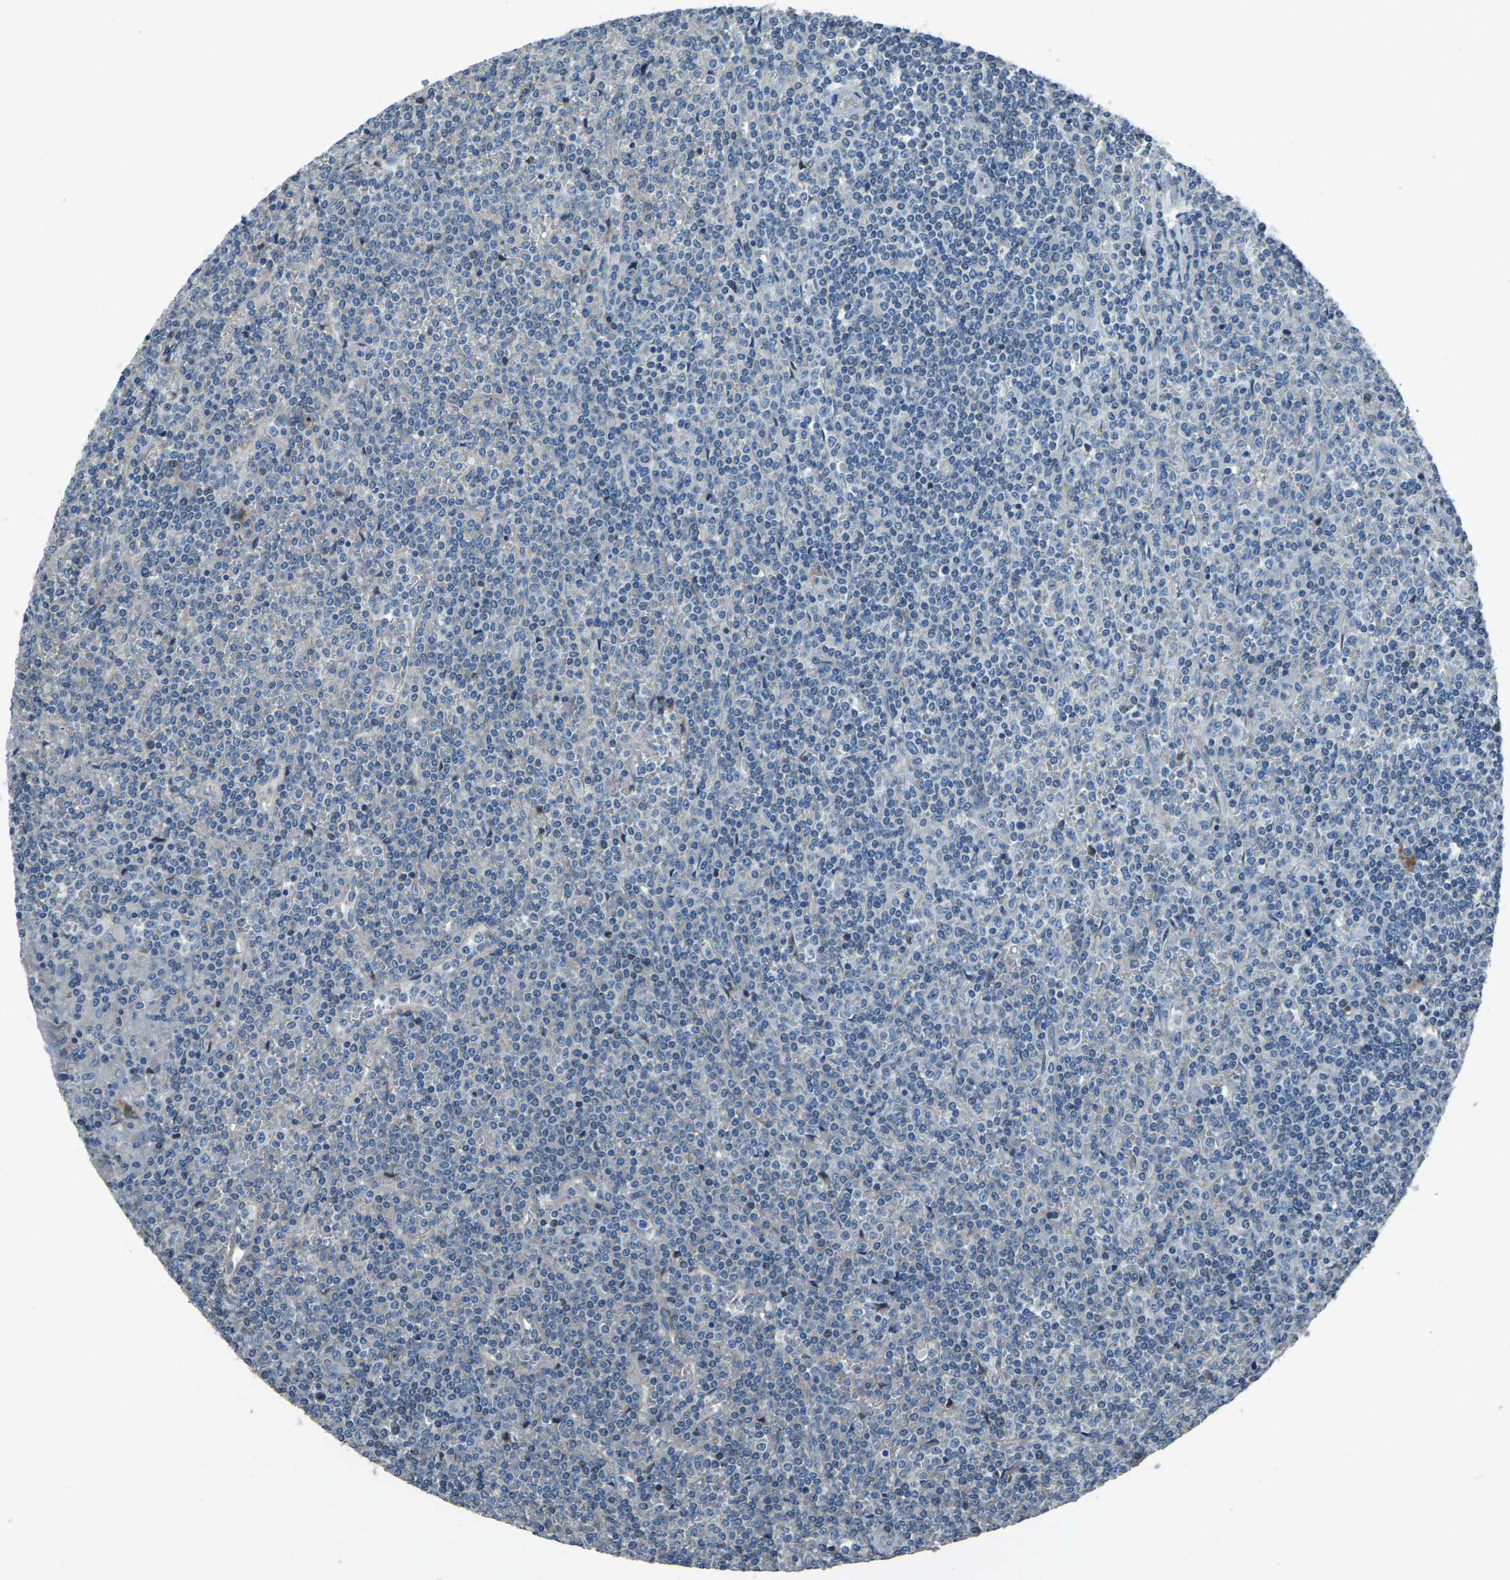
{"staining": {"intensity": "negative", "quantity": "none", "location": "none"}, "tissue": "lymphoma", "cell_type": "Tumor cells", "image_type": "cancer", "snomed": [{"axis": "morphology", "description": "Malignant lymphoma, non-Hodgkin's type, Low grade"}, {"axis": "topography", "description": "Spleen"}], "caption": "The immunohistochemistry (IHC) image has no significant staining in tumor cells of lymphoma tissue. (DAB IHC visualized using brightfield microscopy, high magnification).", "gene": "COL3A1", "patient": {"sex": "female", "age": 19}}